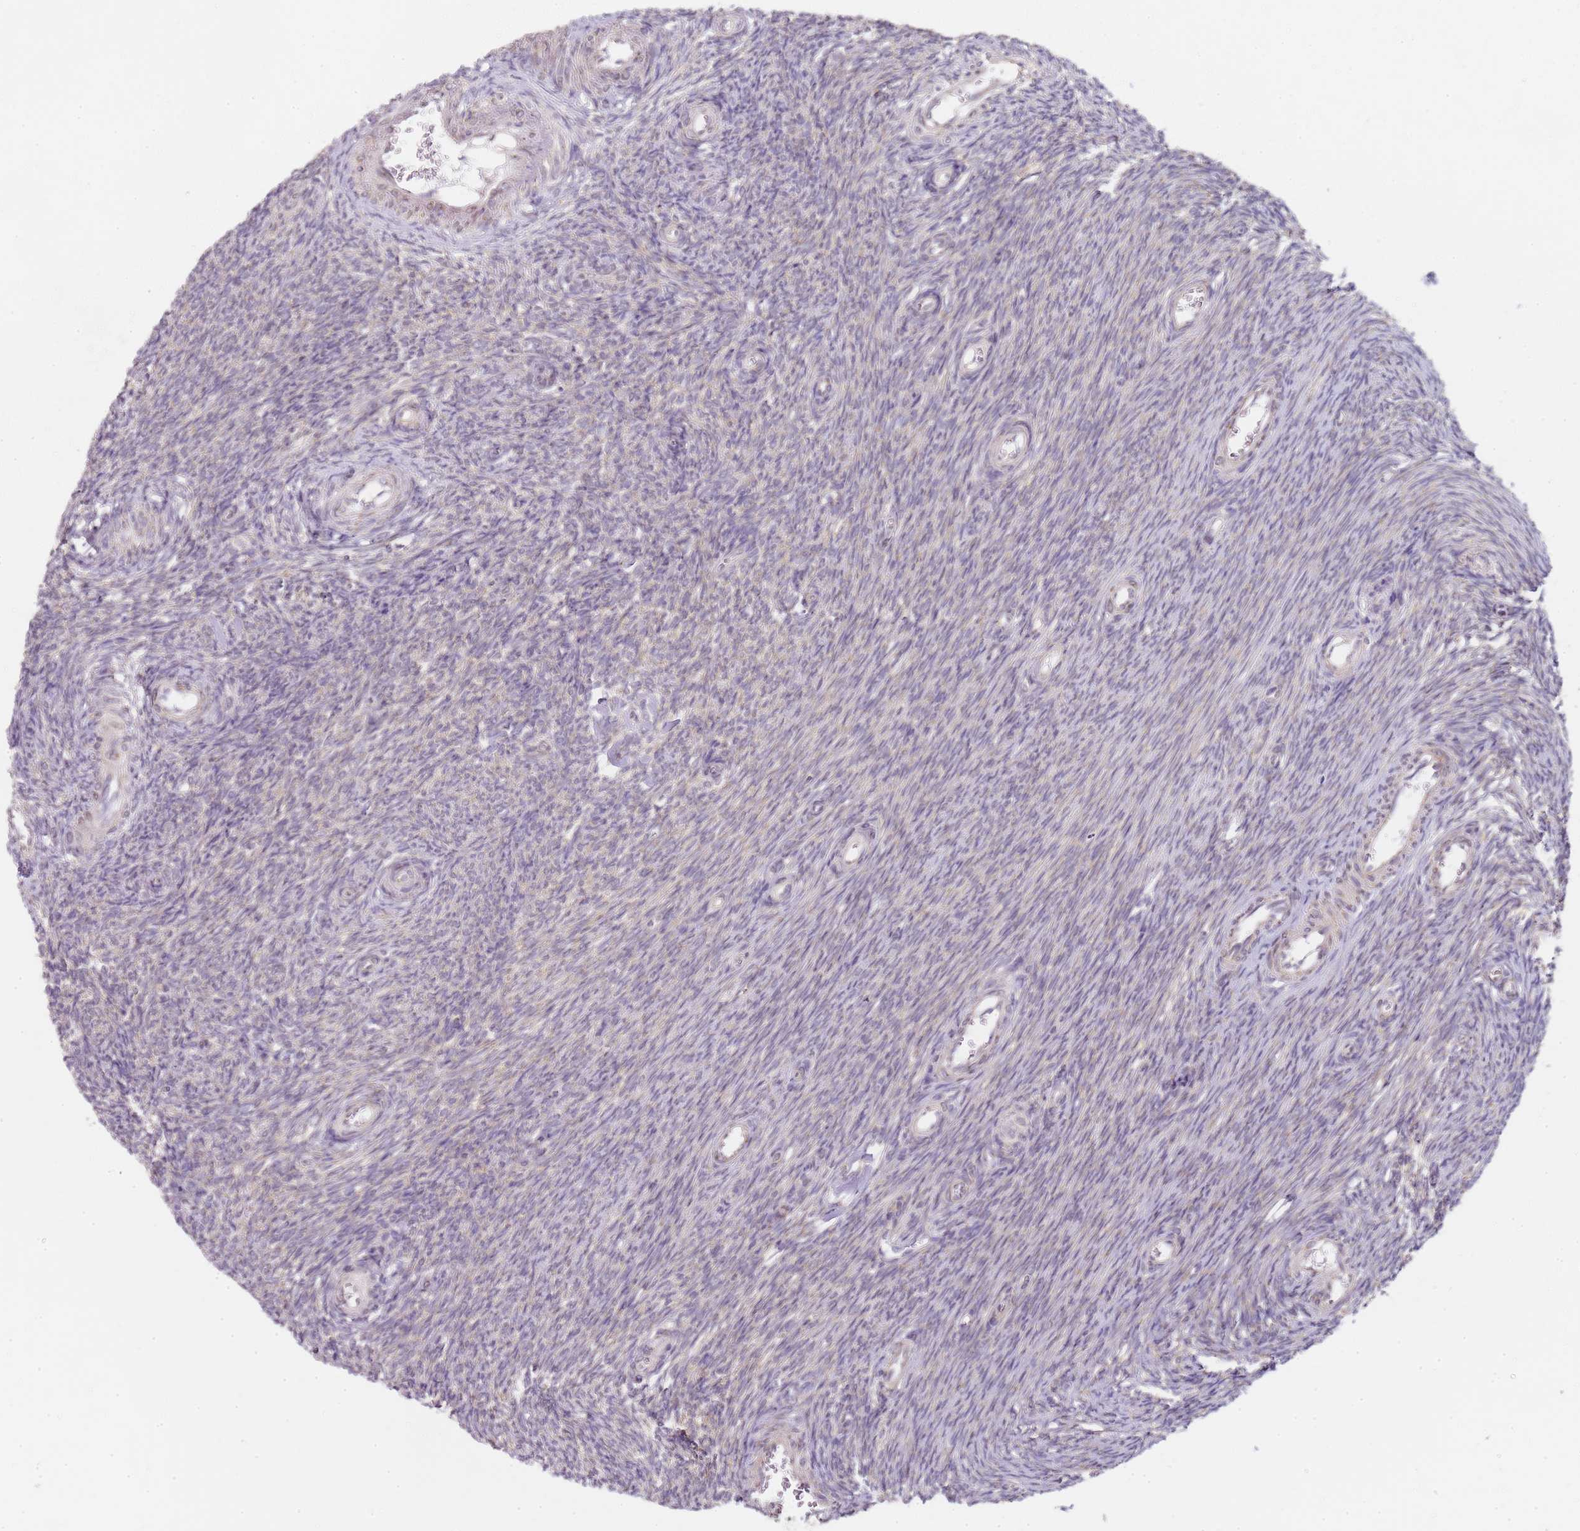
{"staining": {"intensity": "negative", "quantity": "none", "location": "none"}, "tissue": "ovary", "cell_type": "Ovarian stroma cells", "image_type": "normal", "snomed": [{"axis": "morphology", "description": "Normal tissue, NOS"}, {"axis": "topography", "description": "Ovary"}], "caption": "A high-resolution histopathology image shows immunohistochemistry staining of benign ovary, which displays no significant positivity in ovarian stroma cells. (DAB IHC, high magnification).", "gene": "TBC1D9", "patient": {"sex": "female", "age": 44}}